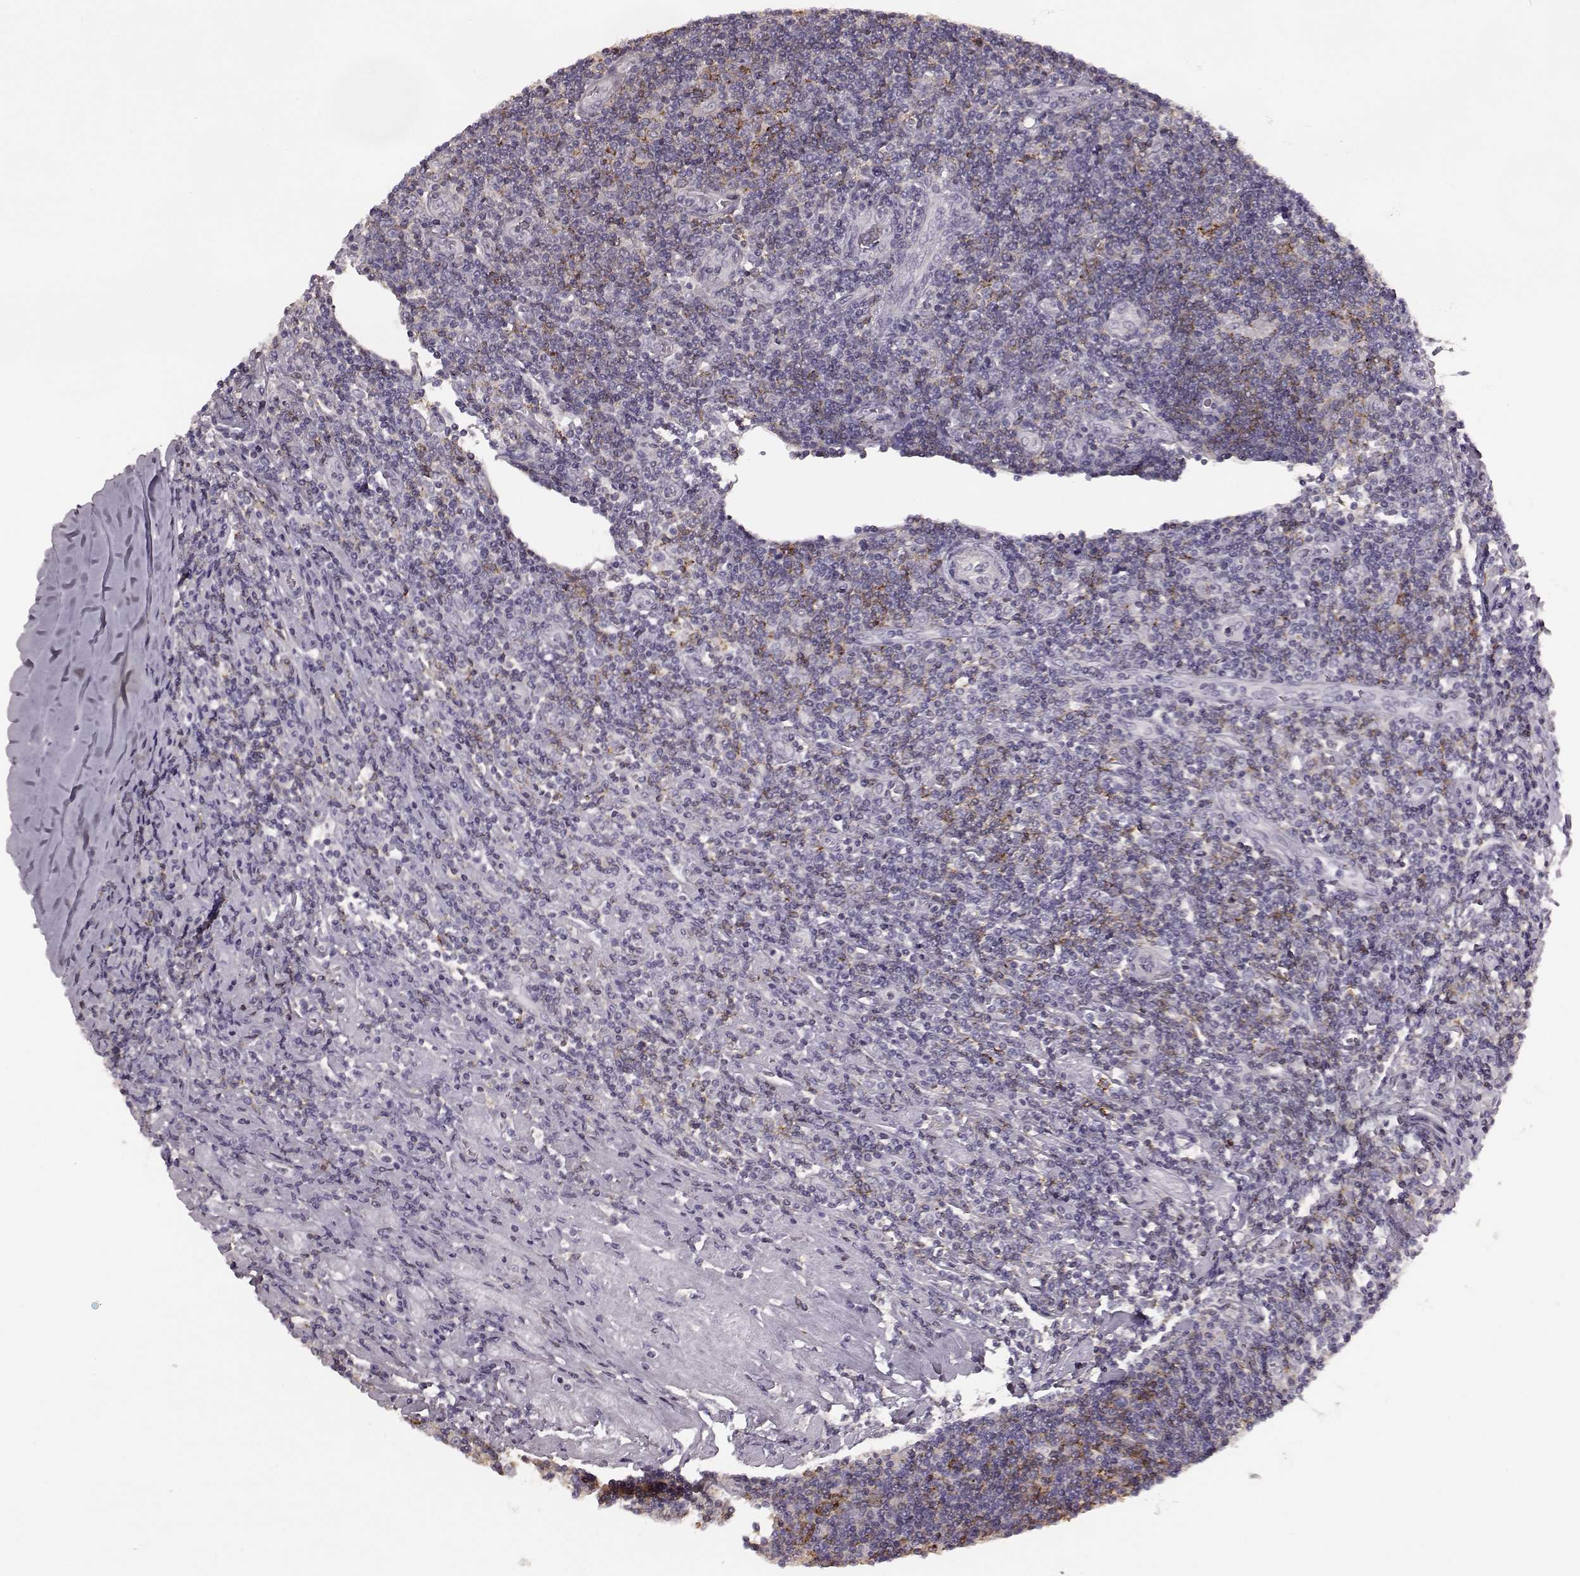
{"staining": {"intensity": "negative", "quantity": "none", "location": "none"}, "tissue": "lymphoma", "cell_type": "Tumor cells", "image_type": "cancer", "snomed": [{"axis": "morphology", "description": "Hodgkin's disease, NOS"}, {"axis": "topography", "description": "Lymph node"}], "caption": "This is an immunohistochemistry (IHC) photomicrograph of human Hodgkin's disease. There is no staining in tumor cells.", "gene": "PDCD1", "patient": {"sex": "male", "age": 40}}